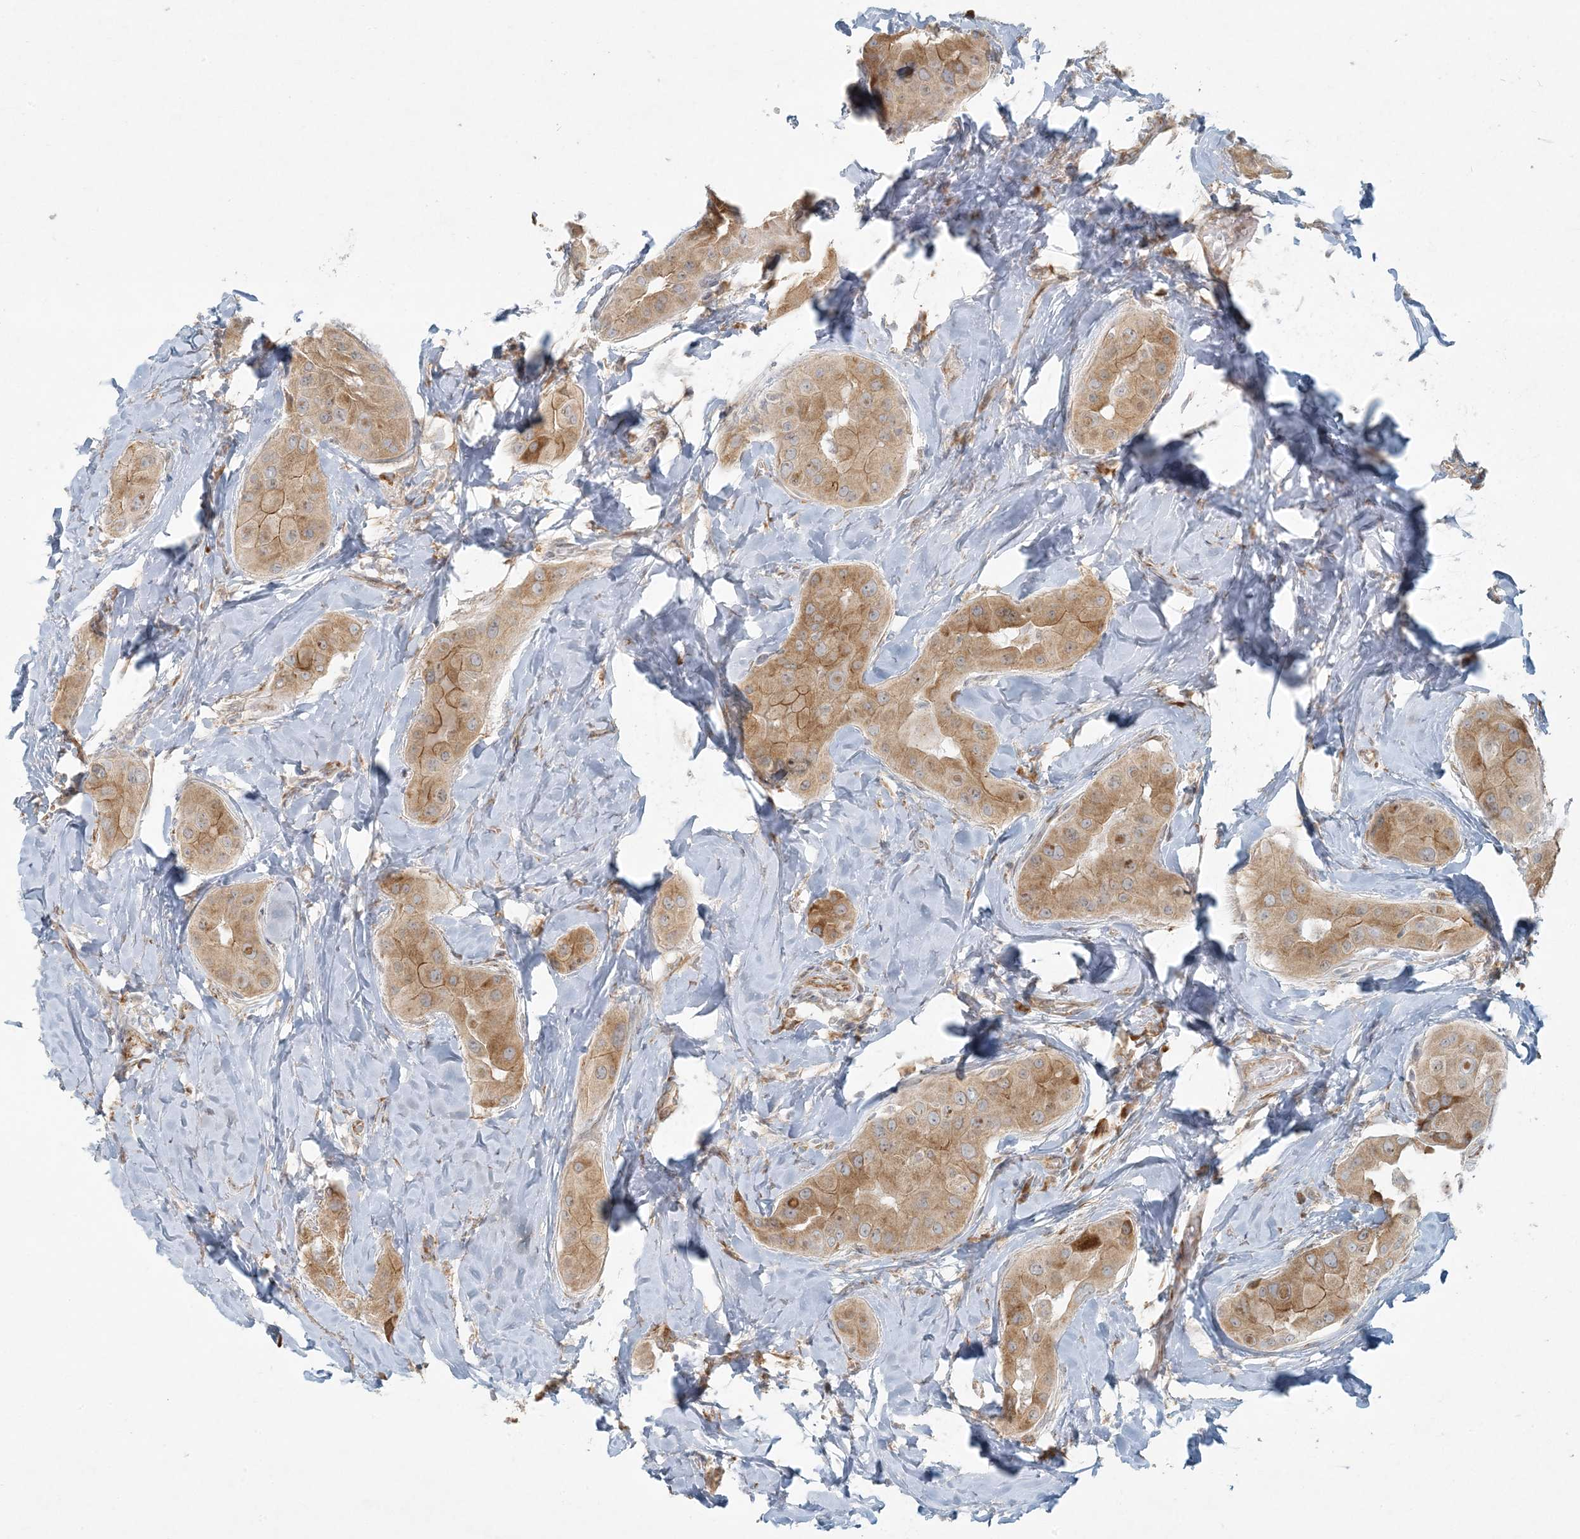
{"staining": {"intensity": "moderate", "quantity": ">75%", "location": "cytoplasmic/membranous"}, "tissue": "thyroid cancer", "cell_type": "Tumor cells", "image_type": "cancer", "snomed": [{"axis": "morphology", "description": "Papillary adenocarcinoma, NOS"}, {"axis": "topography", "description": "Thyroid gland"}], "caption": "Moderate cytoplasmic/membranous protein staining is present in about >75% of tumor cells in thyroid cancer (papillary adenocarcinoma).", "gene": "HACL1", "patient": {"sex": "male", "age": 33}}